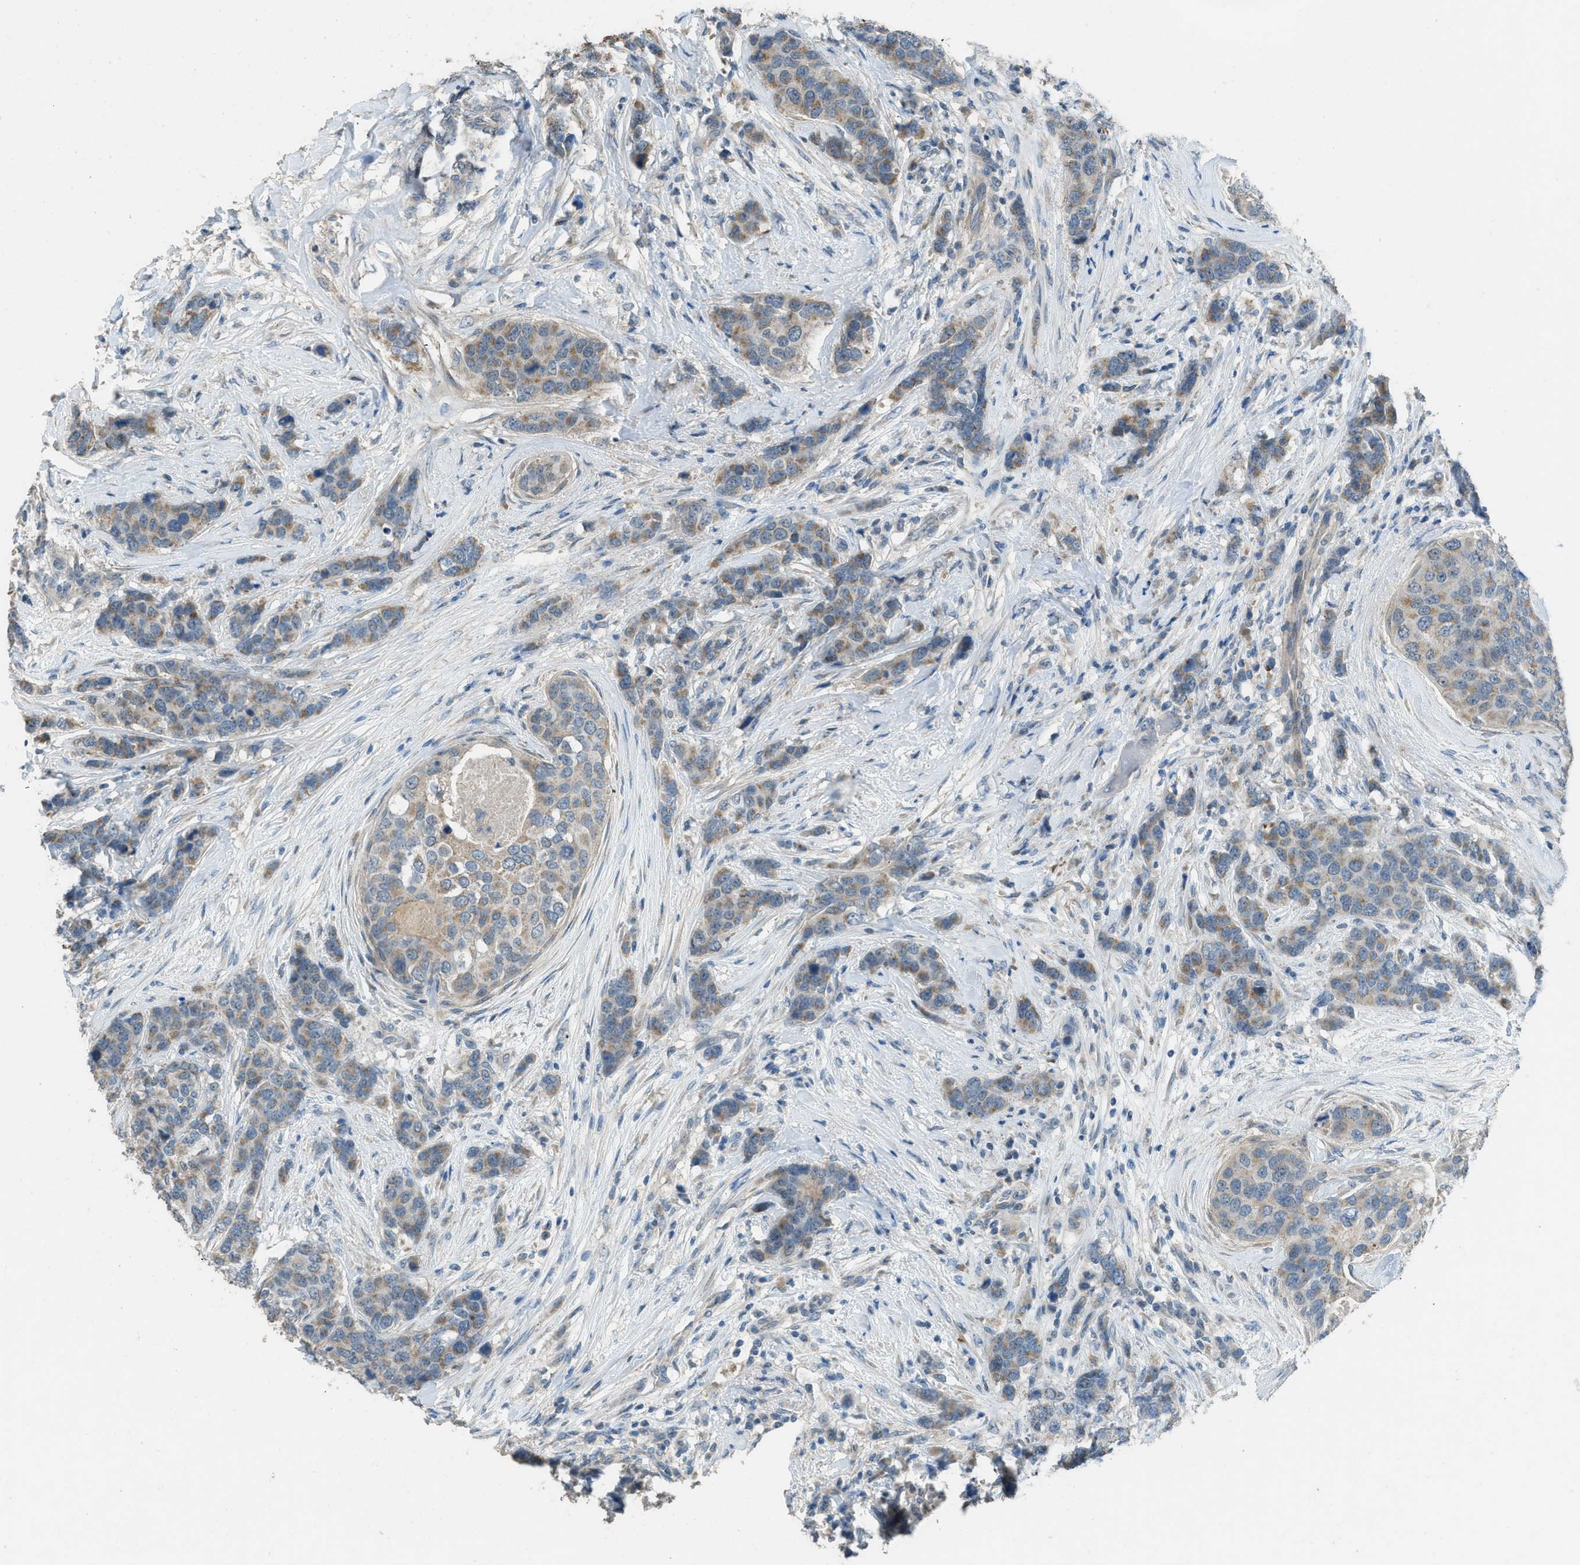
{"staining": {"intensity": "weak", "quantity": ">75%", "location": "cytoplasmic/membranous"}, "tissue": "breast cancer", "cell_type": "Tumor cells", "image_type": "cancer", "snomed": [{"axis": "morphology", "description": "Lobular carcinoma"}, {"axis": "topography", "description": "Breast"}], "caption": "Tumor cells exhibit low levels of weak cytoplasmic/membranous staining in approximately >75% of cells in human breast cancer.", "gene": "TIMD4", "patient": {"sex": "female", "age": 59}}